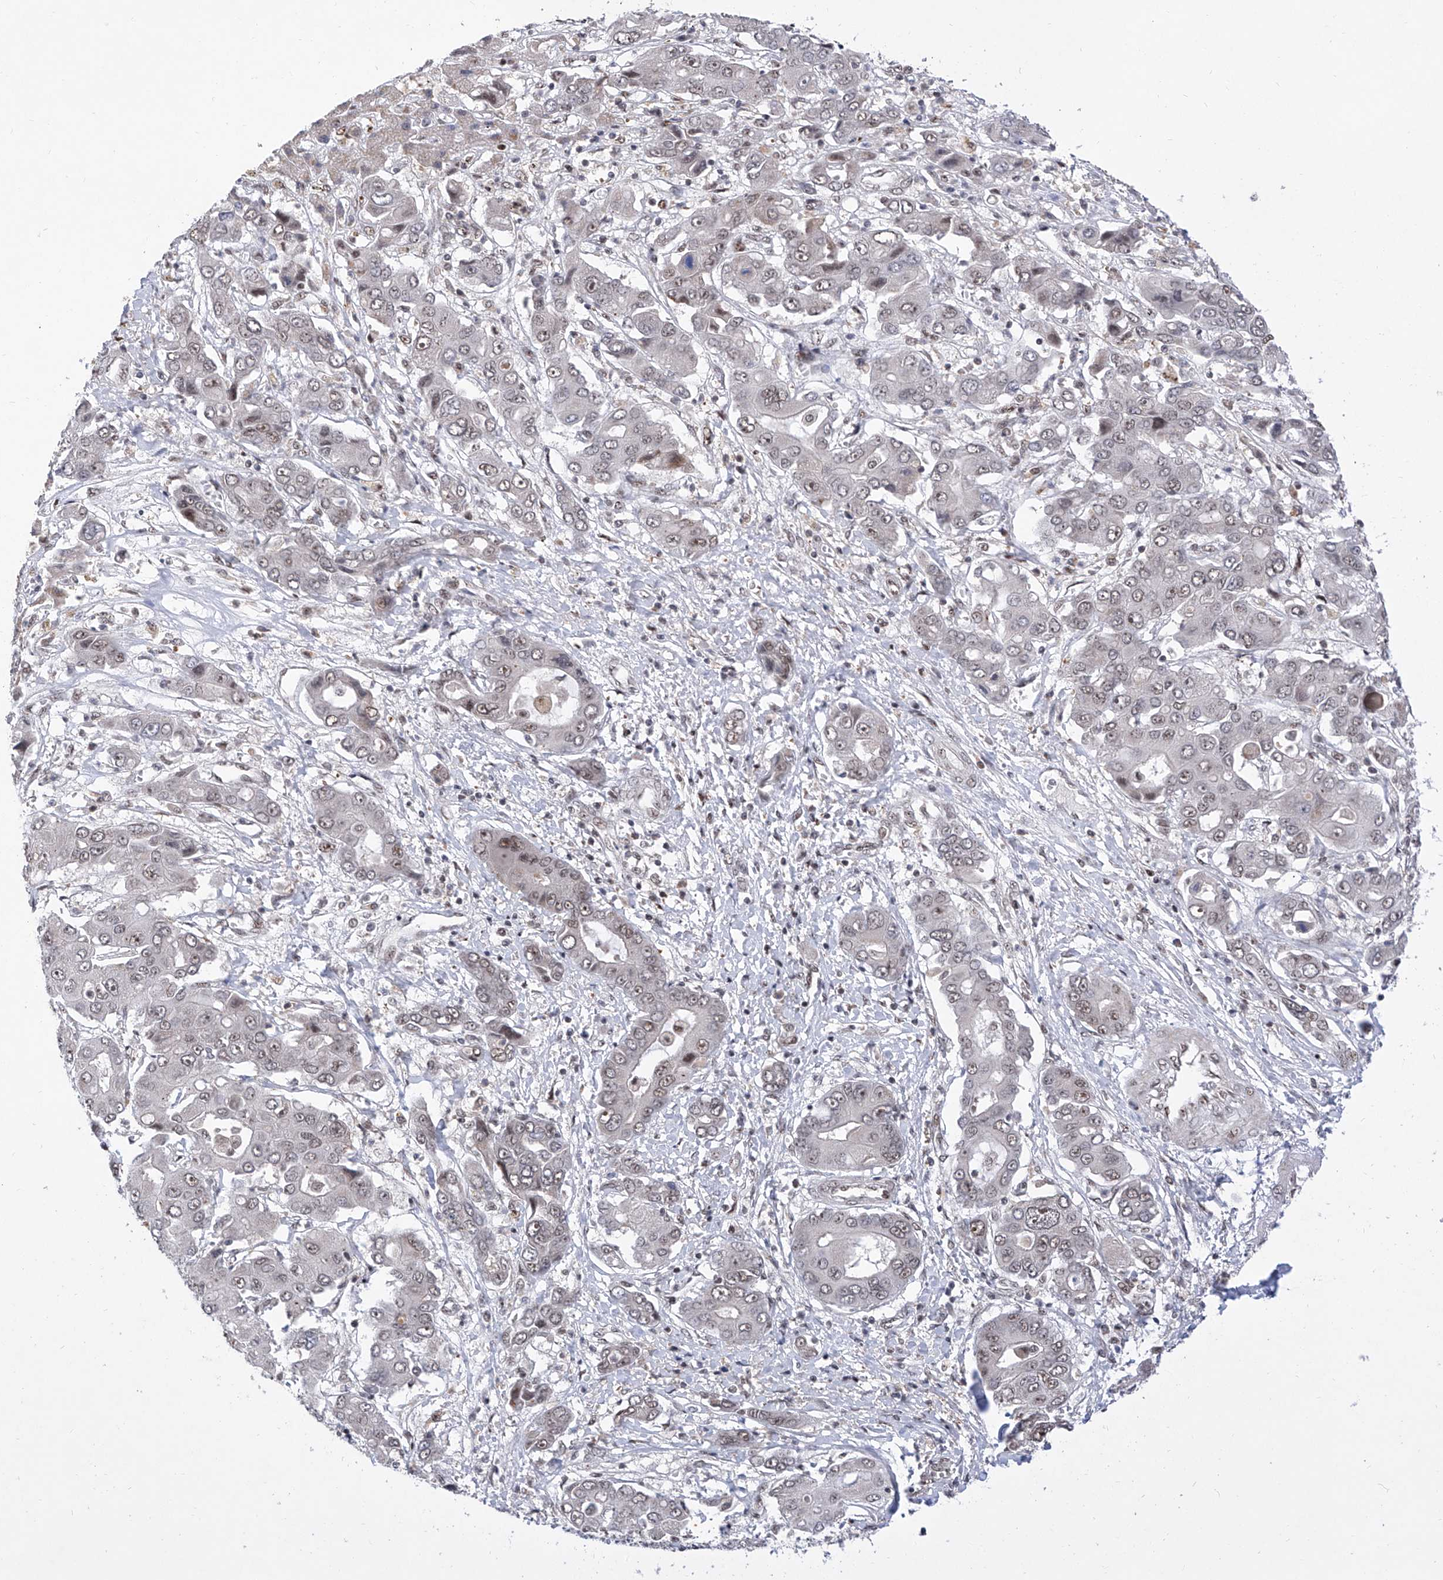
{"staining": {"intensity": "weak", "quantity": "25%-75%", "location": "nuclear"}, "tissue": "liver cancer", "cell_type": "Tumor cells", "image_type": "cancer", "snomed": [{"axis": "morphology", "description": "Cholangiocarcinoma"}, {"axis": "topography", "description": "Liver"}], "caption": "Immunohistochemistry (IHC) photomicrograph of neoplastic tissue: liver cancer stained using immunohistochemistry (IHC) exhibits low levels of weak protein expression localized specifically in the nuclear of tumor cells, appearing as a nuclear brown color.", "gene": "RAD54L", "patient": {"sex": "male", "age": 67}}